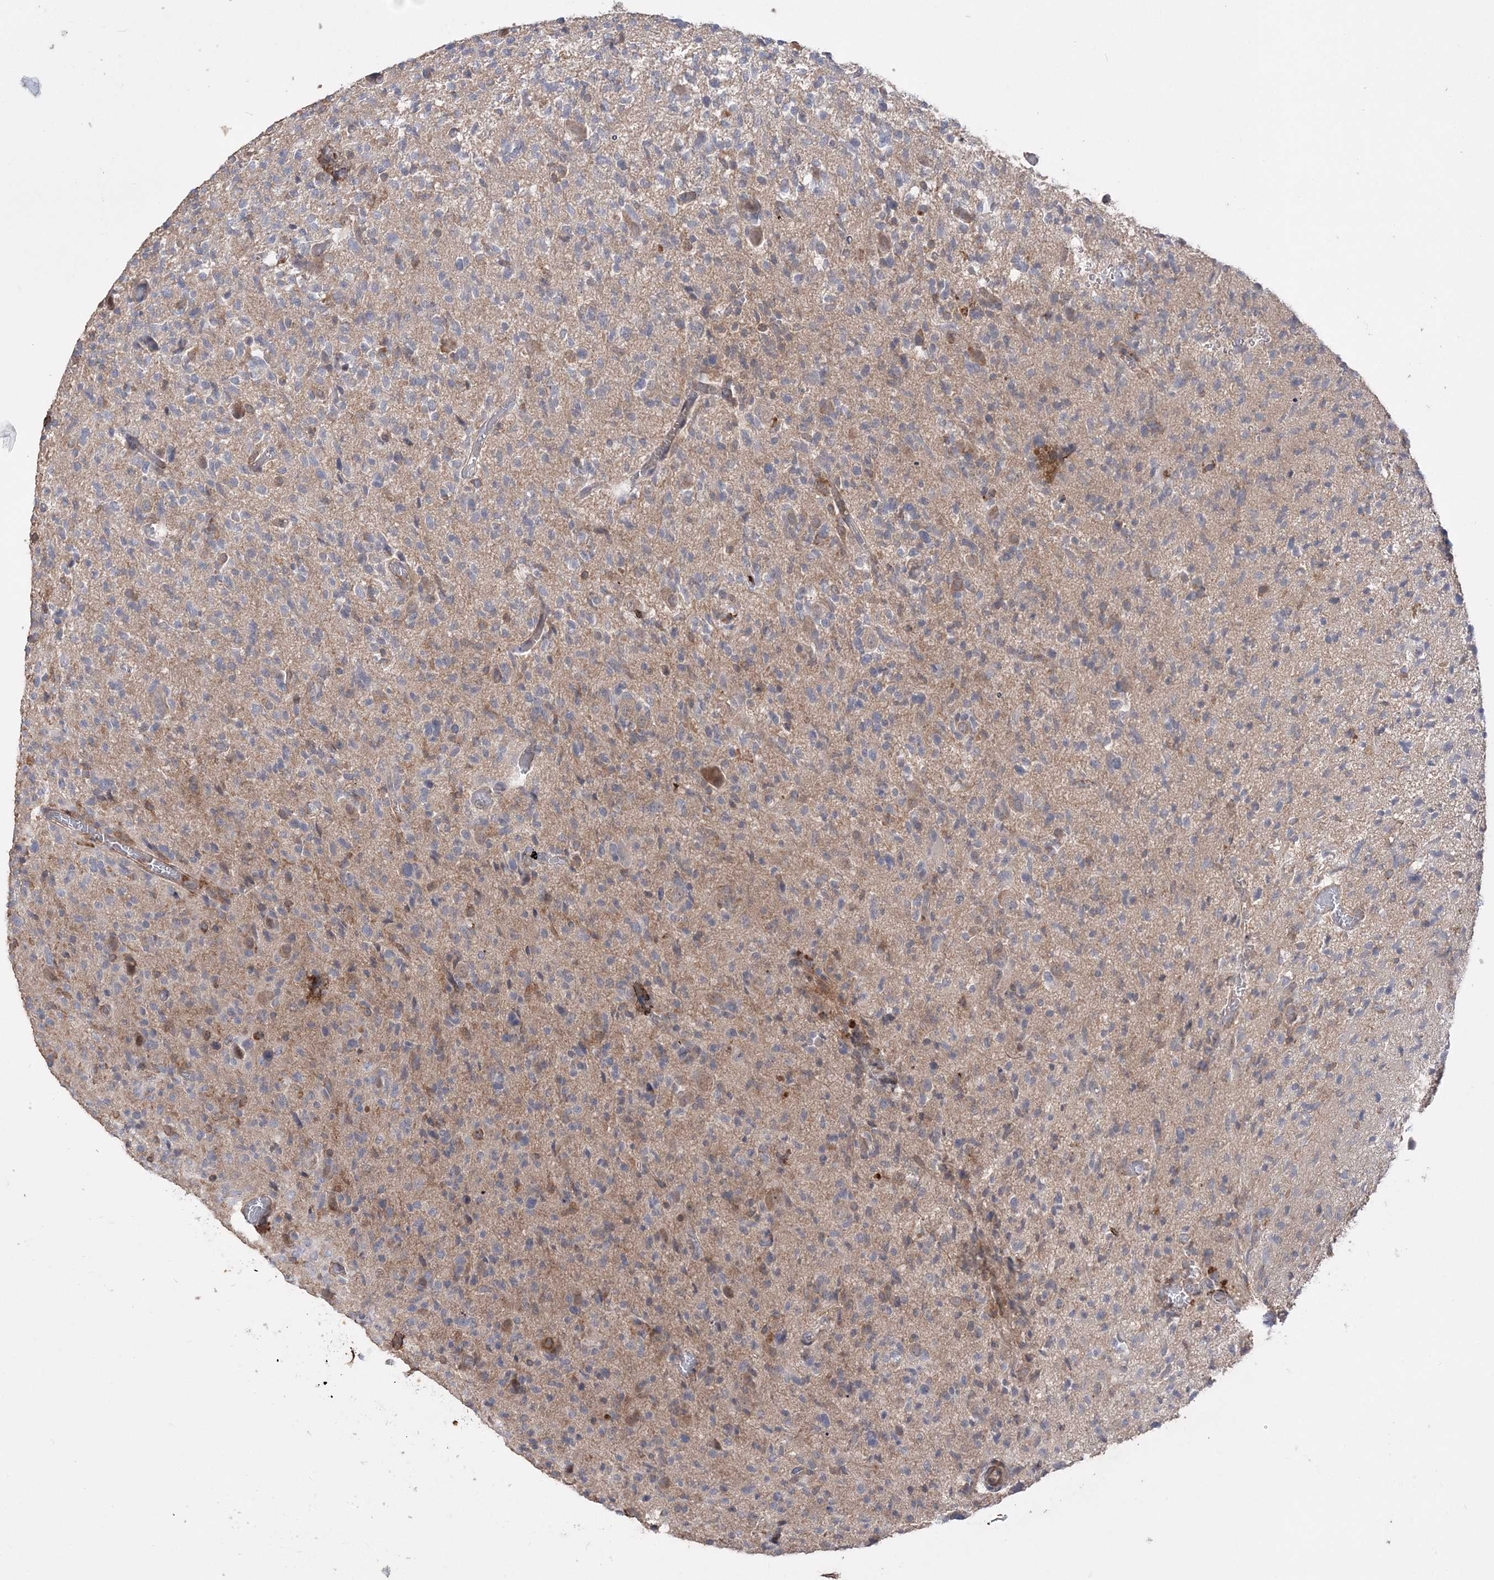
{"staining": {"intensity": "negative", "quantity": "none", "location": "none"}, "tissue": "glioma", "cell_type": "Tumor cells", "image_type": "cancer", "snomed": [{"axis": "morphology", "description": "Glioma, malignant, High grade"}, {"axis": "topography", "description": "Brain"}], "caption": "The immunohistochemistry (IHC) image has no significant positivity in tumor cells of high-grade glioma (malignant) tissue.", "gene": "SLFN14", "patient": {"sex": "female", "age": 57}}